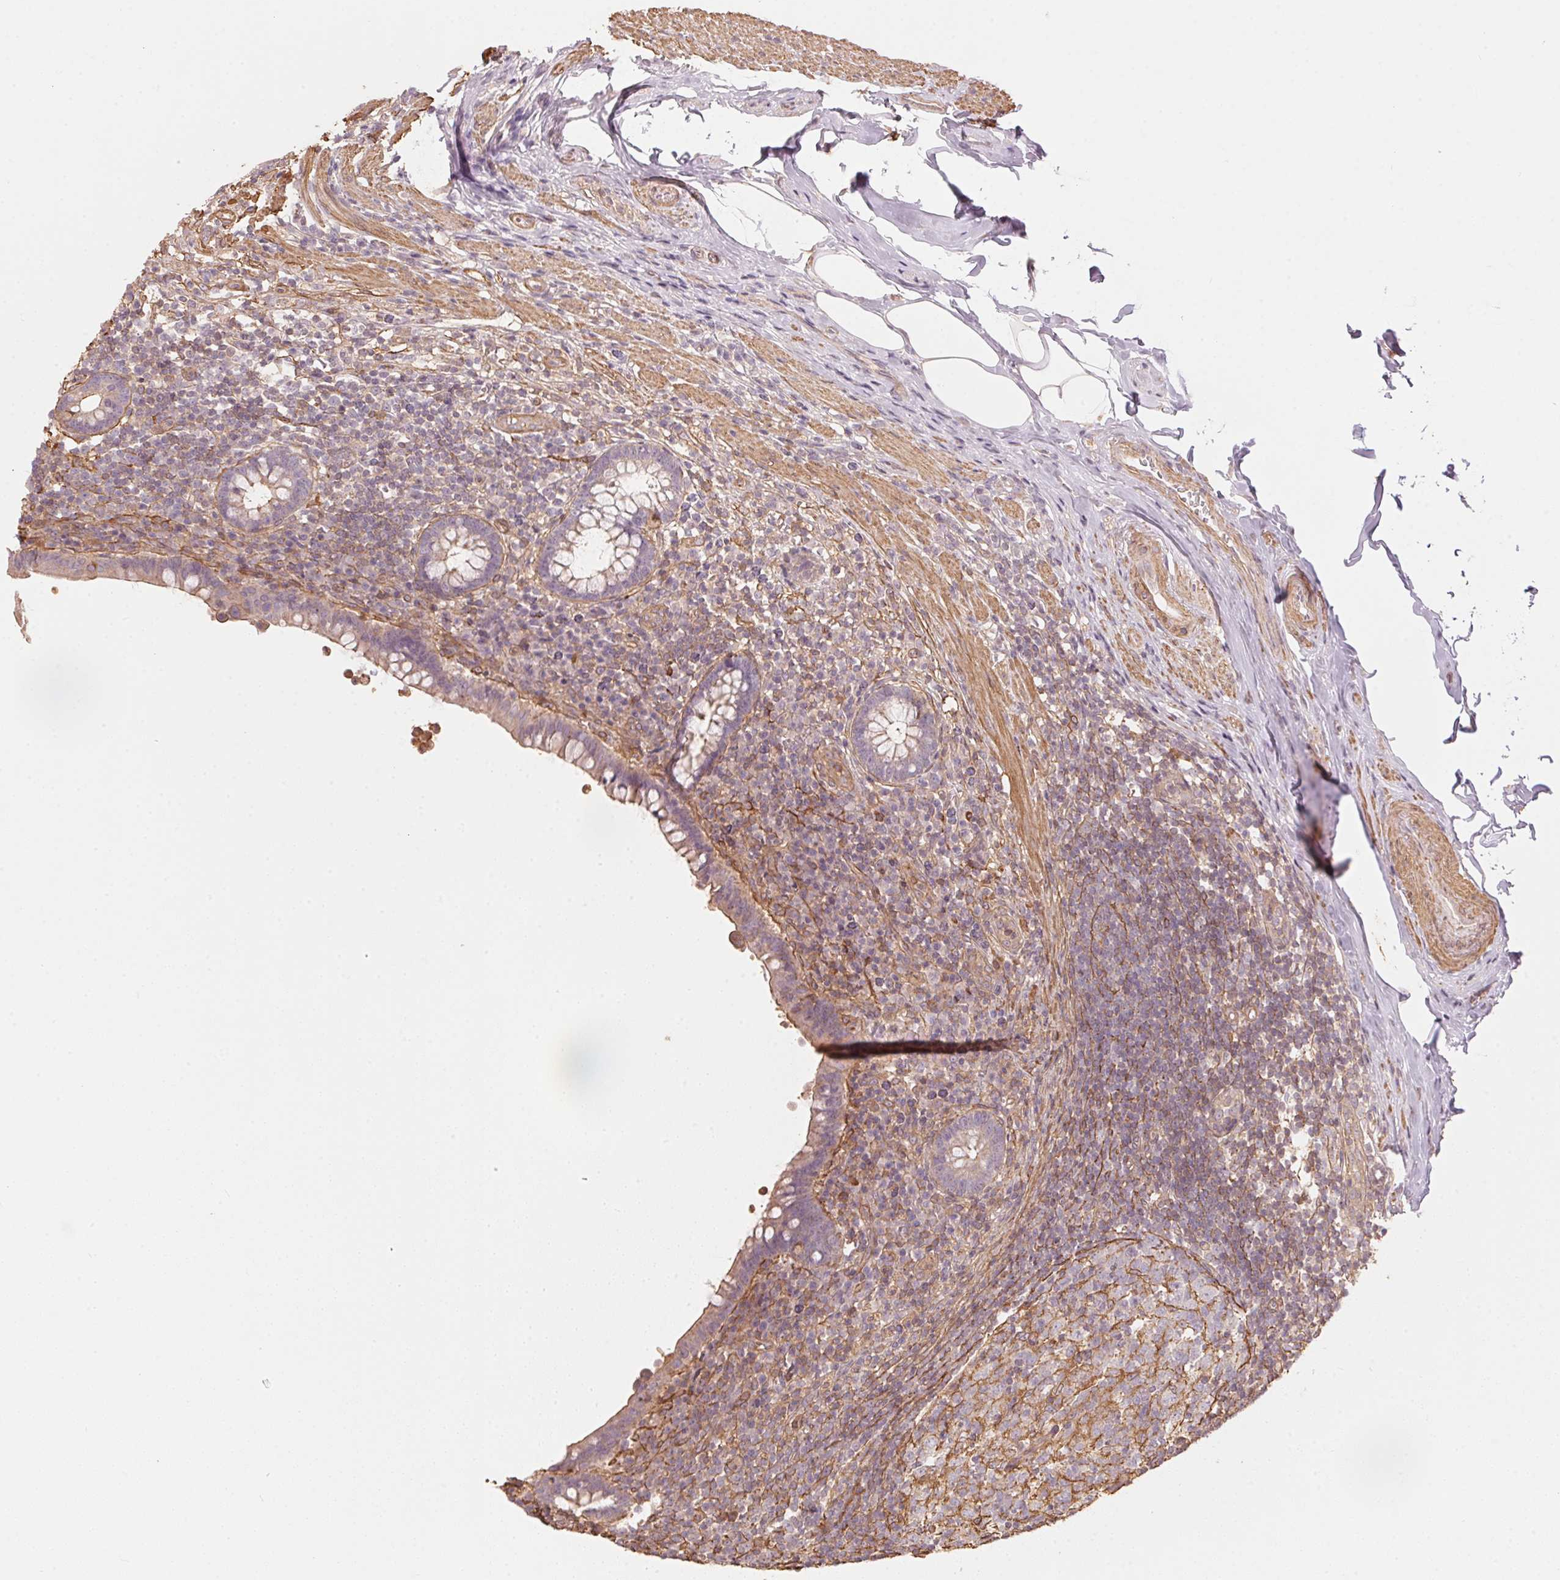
{"staining": {"intensity": "weak", "quantity": "<25%", "location": "cytoplasmic/membranous"}, "tissue": "appendix", "cell_type": "Glandular cells", "image_type": "normal", "snomed": [{"axis": "morphology", "description": "Normal tissue, NOS"}, {"axis": "topography", "description": "Appendix"}], "caption": "This micrograph is of normal appendix stained with immunohistochemistry to label a protein in brown with the nuclei are counter-stained blue. There is no expression in glandular cells.", "gene": "QDPR", "patient": {"sex": "female", "age": 56}}